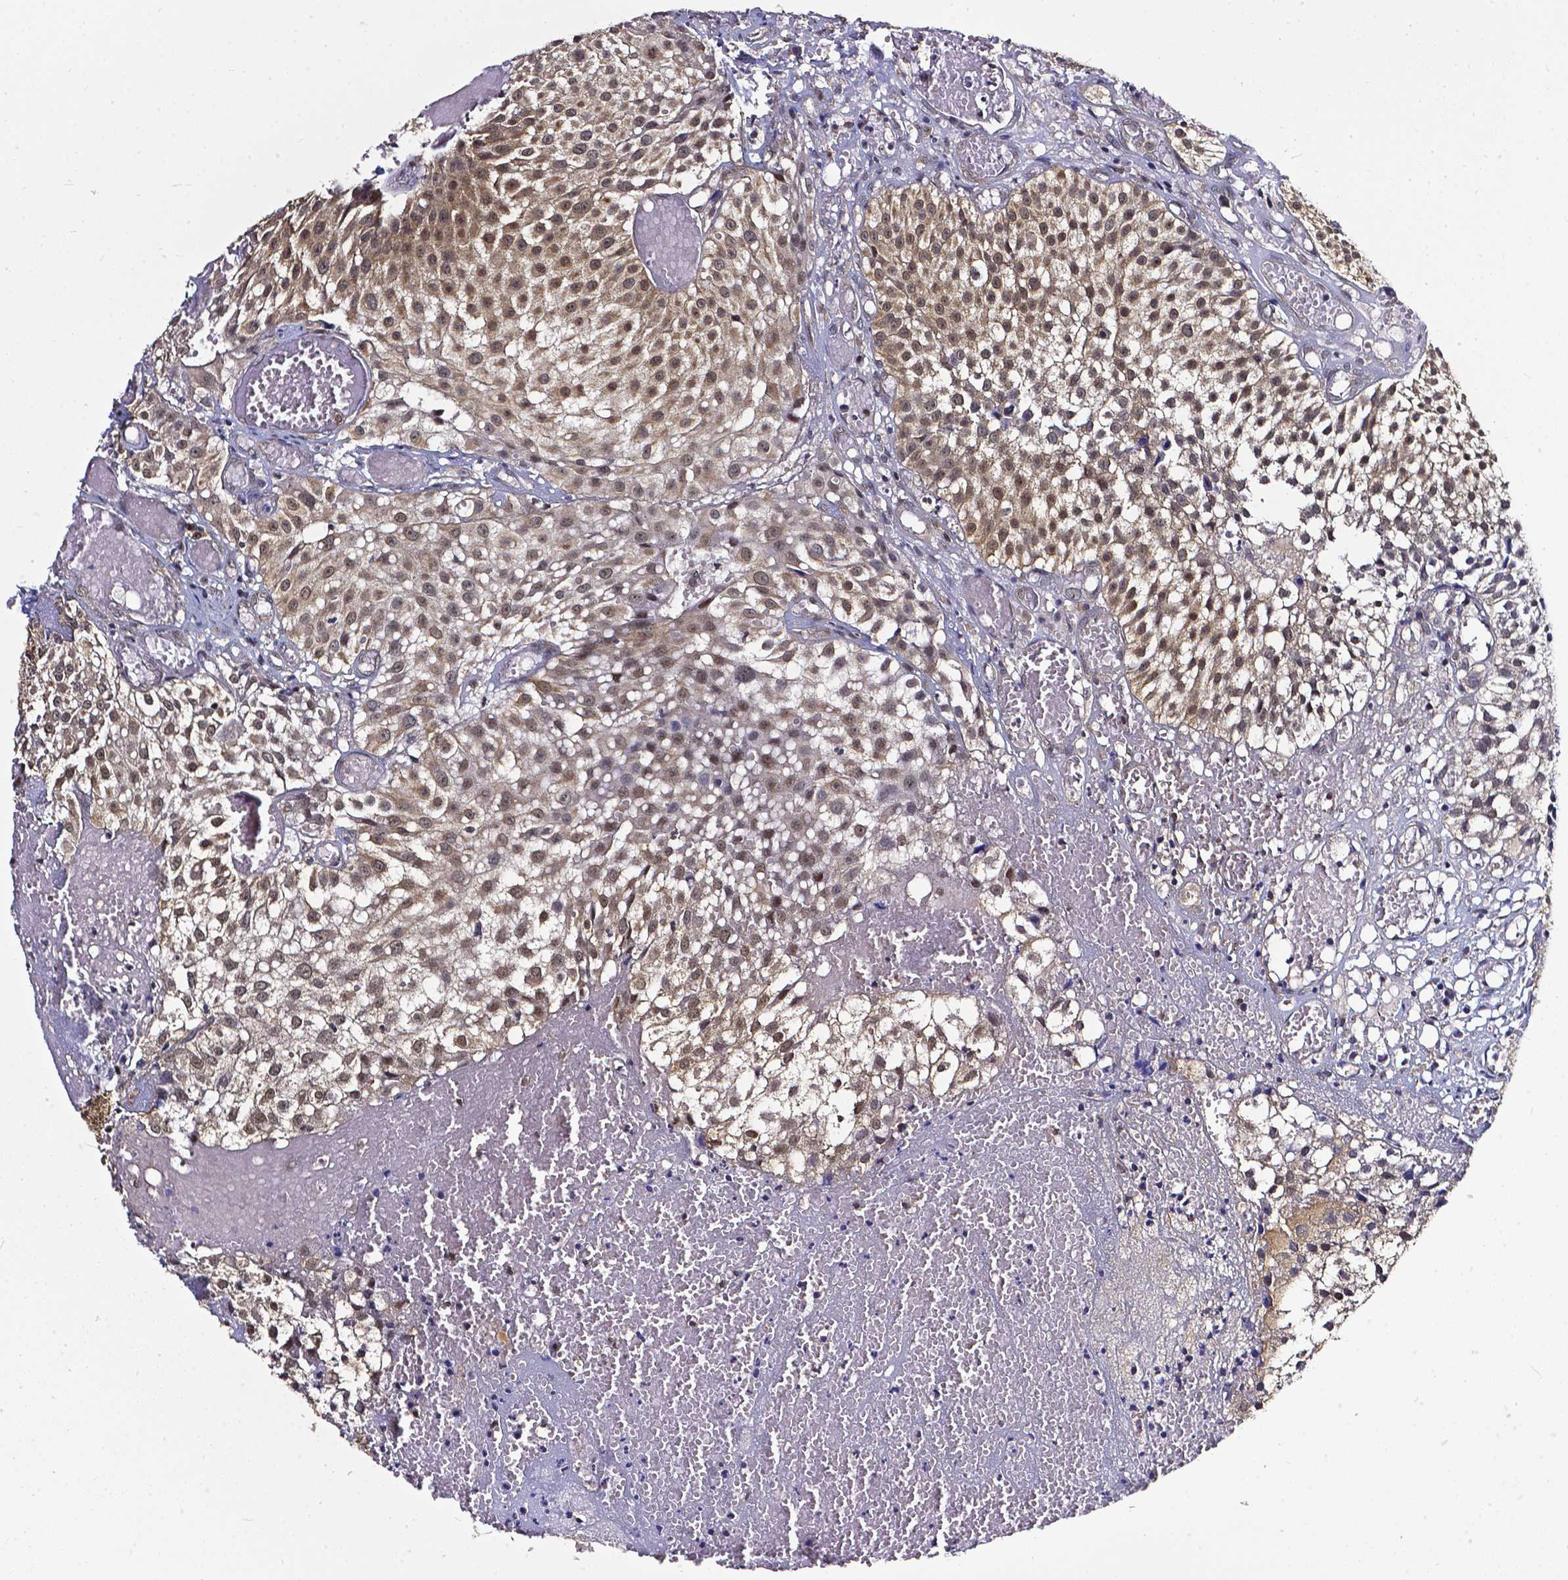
{"staining": {"intensity": "moderate", "quantity": ">75%", "location": "nuclear"}, "tissue": "urothelial cancer", "cell_type": "Tumor cells", "image_type": "cancer", "snomed": [{"axis": "morphology", "description": "Urothelial carcinoma, Low grade"}, {"axis": "topography", "description": "Urinary bladder"}], "caption": "This histopathology image exhibits urothelial cancer stained with immunohistochemistry to label a protein in brown. The nuclear of tumor cells show moderate positivity for the protein. Nuclei are counter-stained blue.", "gene": "OTUB1", "patient": {"sex": "male", "age": 79}}